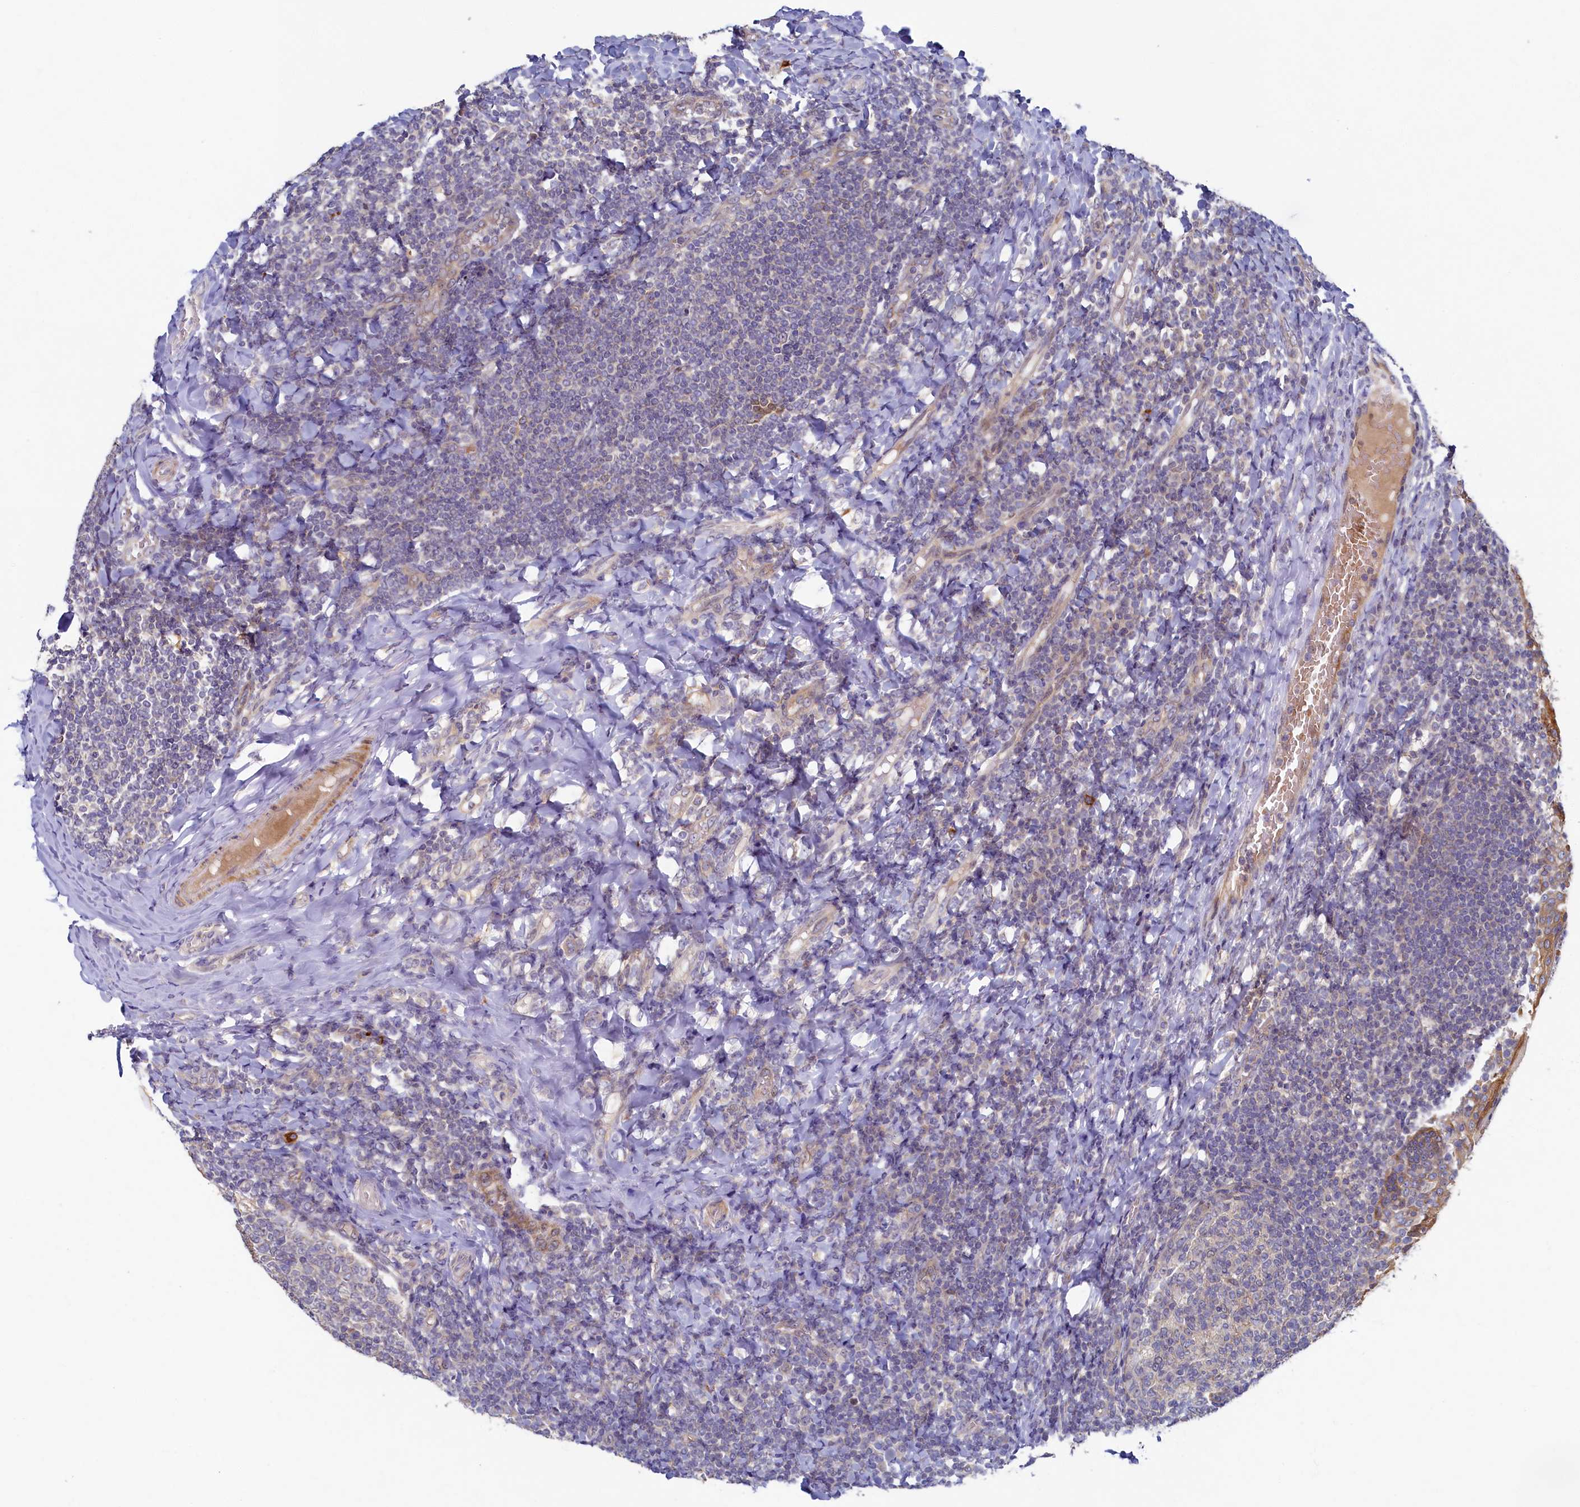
{"staining": {"intensity": "negative", "quantity": "none", "location": "none"}, "tissue": "tonsil", "cell_type": "Germinal center cells", "image_type": "normal", "snomed": [{"axis": "morphology", "description": "Normal tissue, NOS"}, {"axis": "topography", "description": "Tonsil"}], "caption": "A high-resolution image shows immunohistochemistry staining of benign tonsil, which reveals no significant staining in germinal center cells.", "gene": "CEP20", "patient": {"sex": "female", "age": 19}}